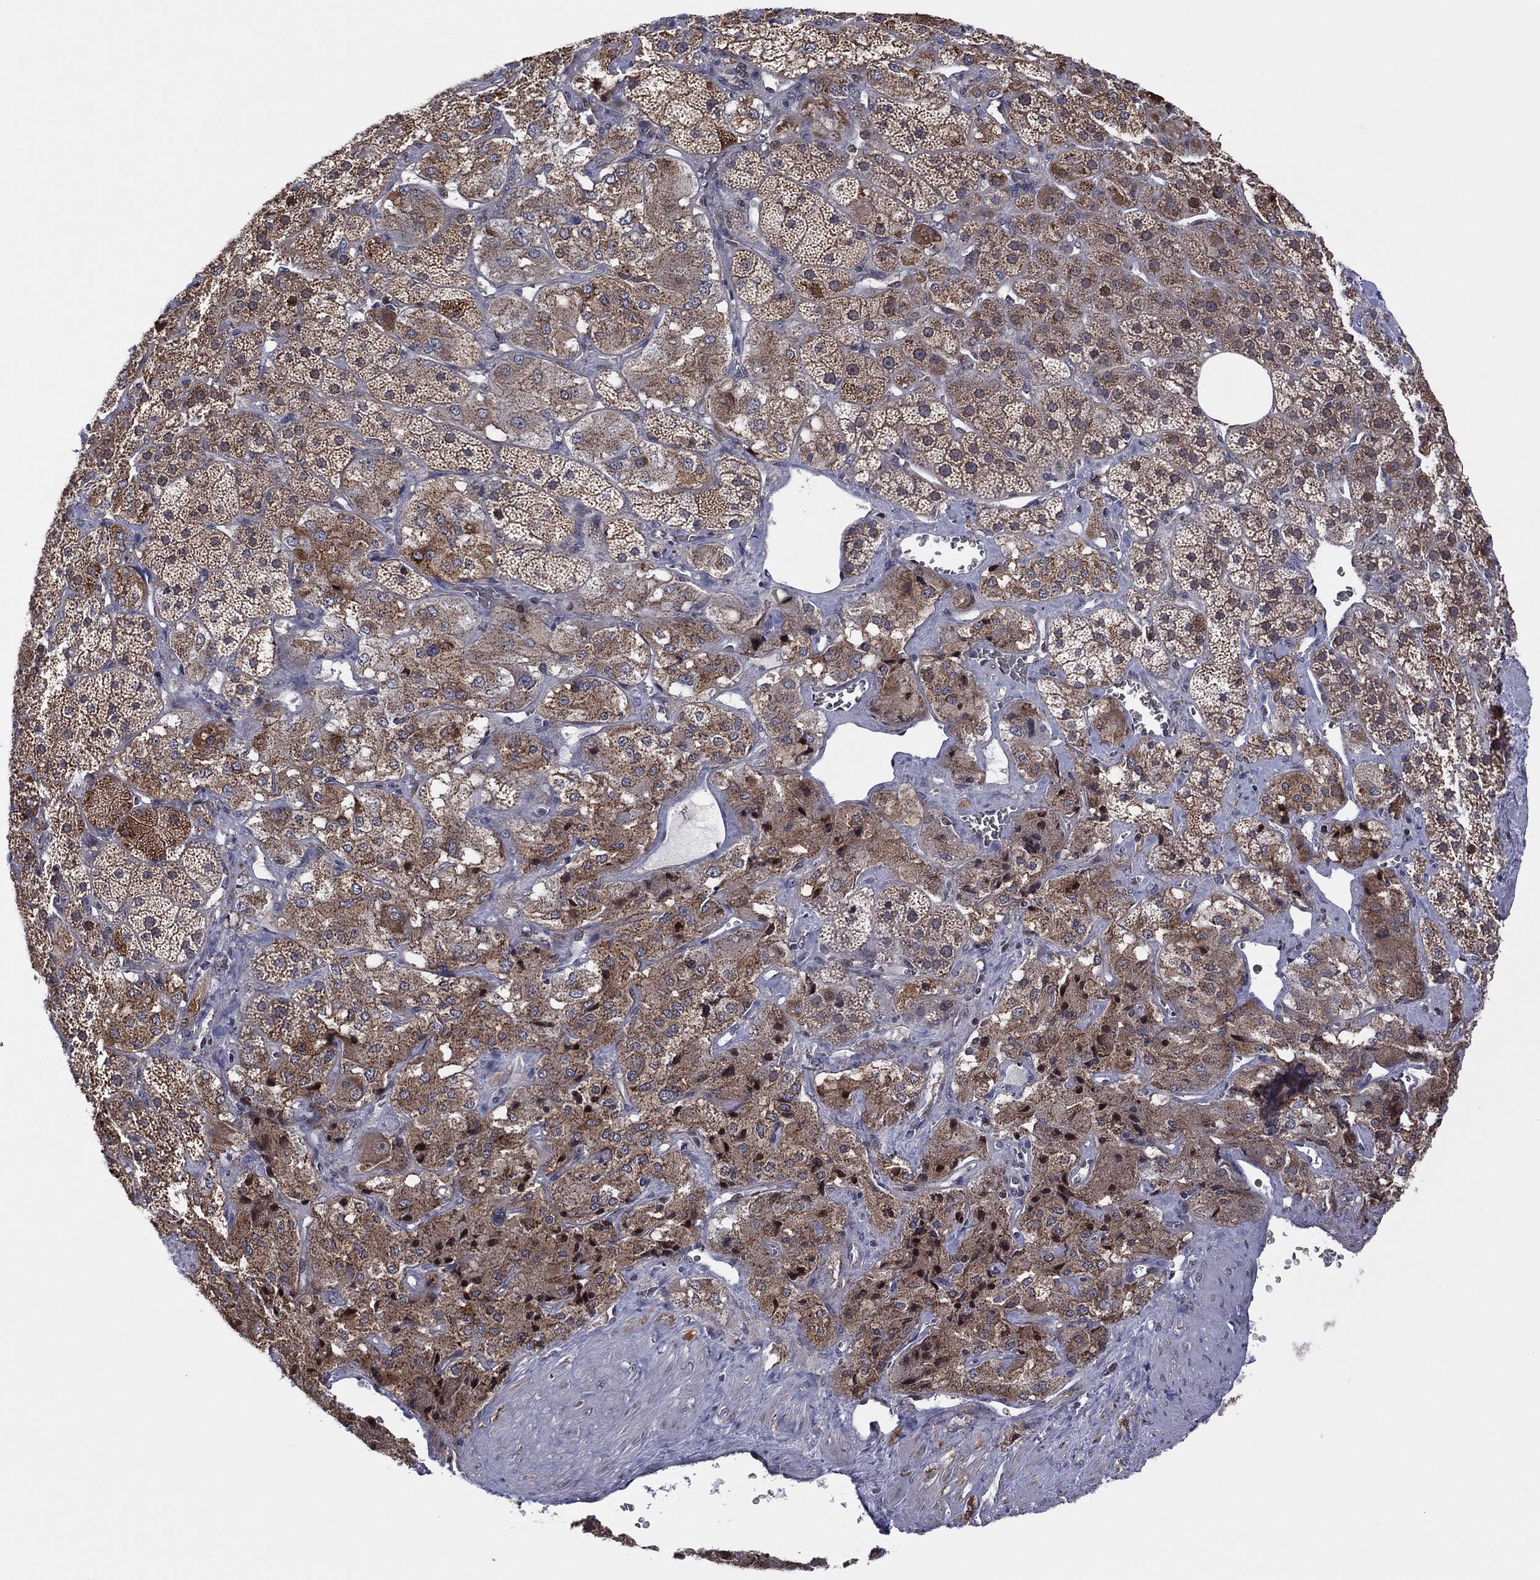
{"staining": {"intensity": "moderate", "quantity": "<25%", "location": "cytoplasmic/membranous,nuclear"}, "tissue": "adrenal gland", "cell_type": "Glandular cells", "image_type": "normal", "snomed": [{"axis": "morphology", "description": "Normal tissue, NOS"}, {"axis": "topography", "description": "Adrenal gland"}], "caption": "Moderate cytoplasmic/membranous,nuclear staining is seen in approximately <25% of glandular cells in normal adrenal gland.", "gene": "PIDD1", "patient": {"sex": "male", "age": 57}}